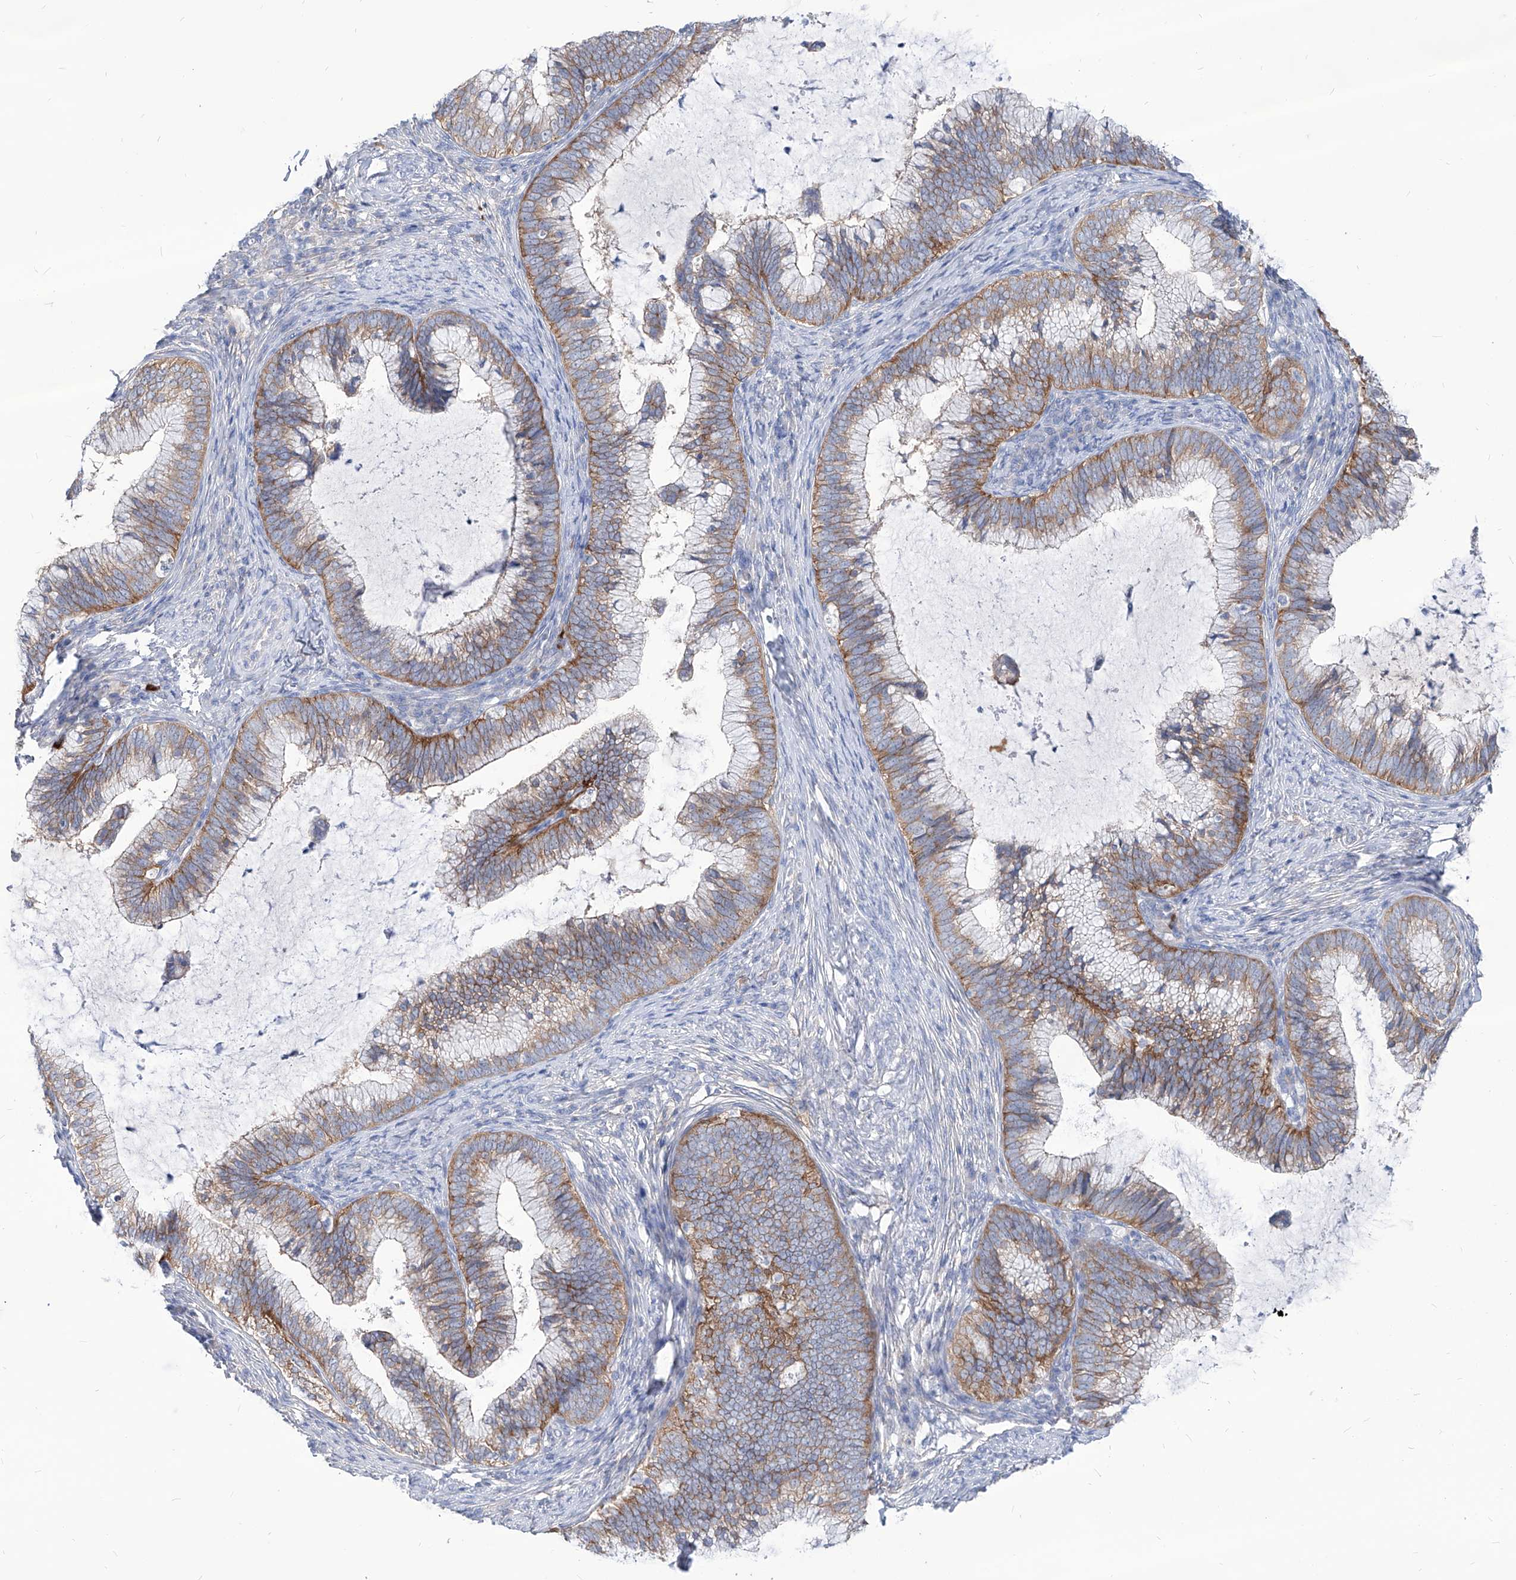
{"staining": {"intensity": "weak", "quantity": "25%-75%", "location": "cytoplasmic/membranous"}, "tissue": "cervical cancer", "cell_type": "Tumor cells", "image_type": "cancer", "snomed": [{"axis": "morphology", "description": "Adenocarcinoma, NOS"}, {"axis": "topography", "description": "Cervix"}], "caption": "This is an image of immunohistochemistry (IHC) staining of cervical adenocarcinoma, which shows weak staining in the cytoplasmic/membranous of tumor cells.", "gene": "AKAP10", "patient": {"sex": "female", "age": 36}}